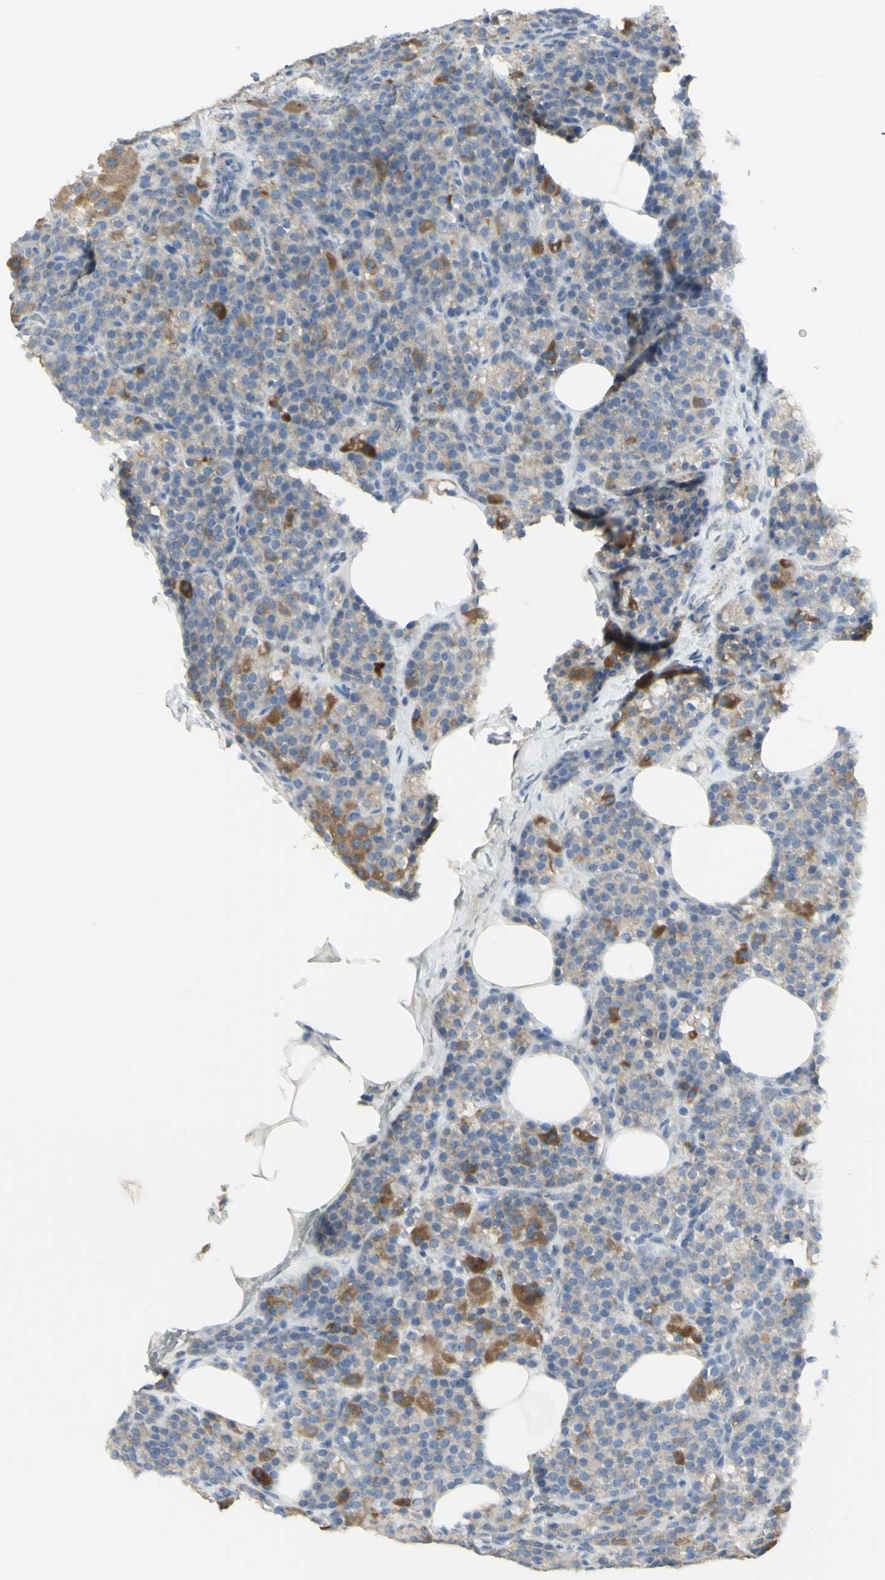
{"staining": {"intensity": "moderate", "quantity": "25%-75%", "location": "cytoplasmic/membranous"}, "tissue": "parathyroid gland", "cell_type": "Glandular cells", "image_type": "normal", "snomed": [{"axis": "morphology", "description": "Normal tissue, NOS"}, {"axis": "topography", "description": "Parathyroid gland"}], "caption": "DAB (3,3'-diaminobenzidine) immunohistochemical staining of normal human parathyroid gland exhibits moderate cytoplasmic/membranous protein staining in about 25%-75% of glandular cells. (IHC, brightfield microscopy, high magnification).", "gene": "CNTNAP1", "patient": {"sex": "female", "age": 57}}